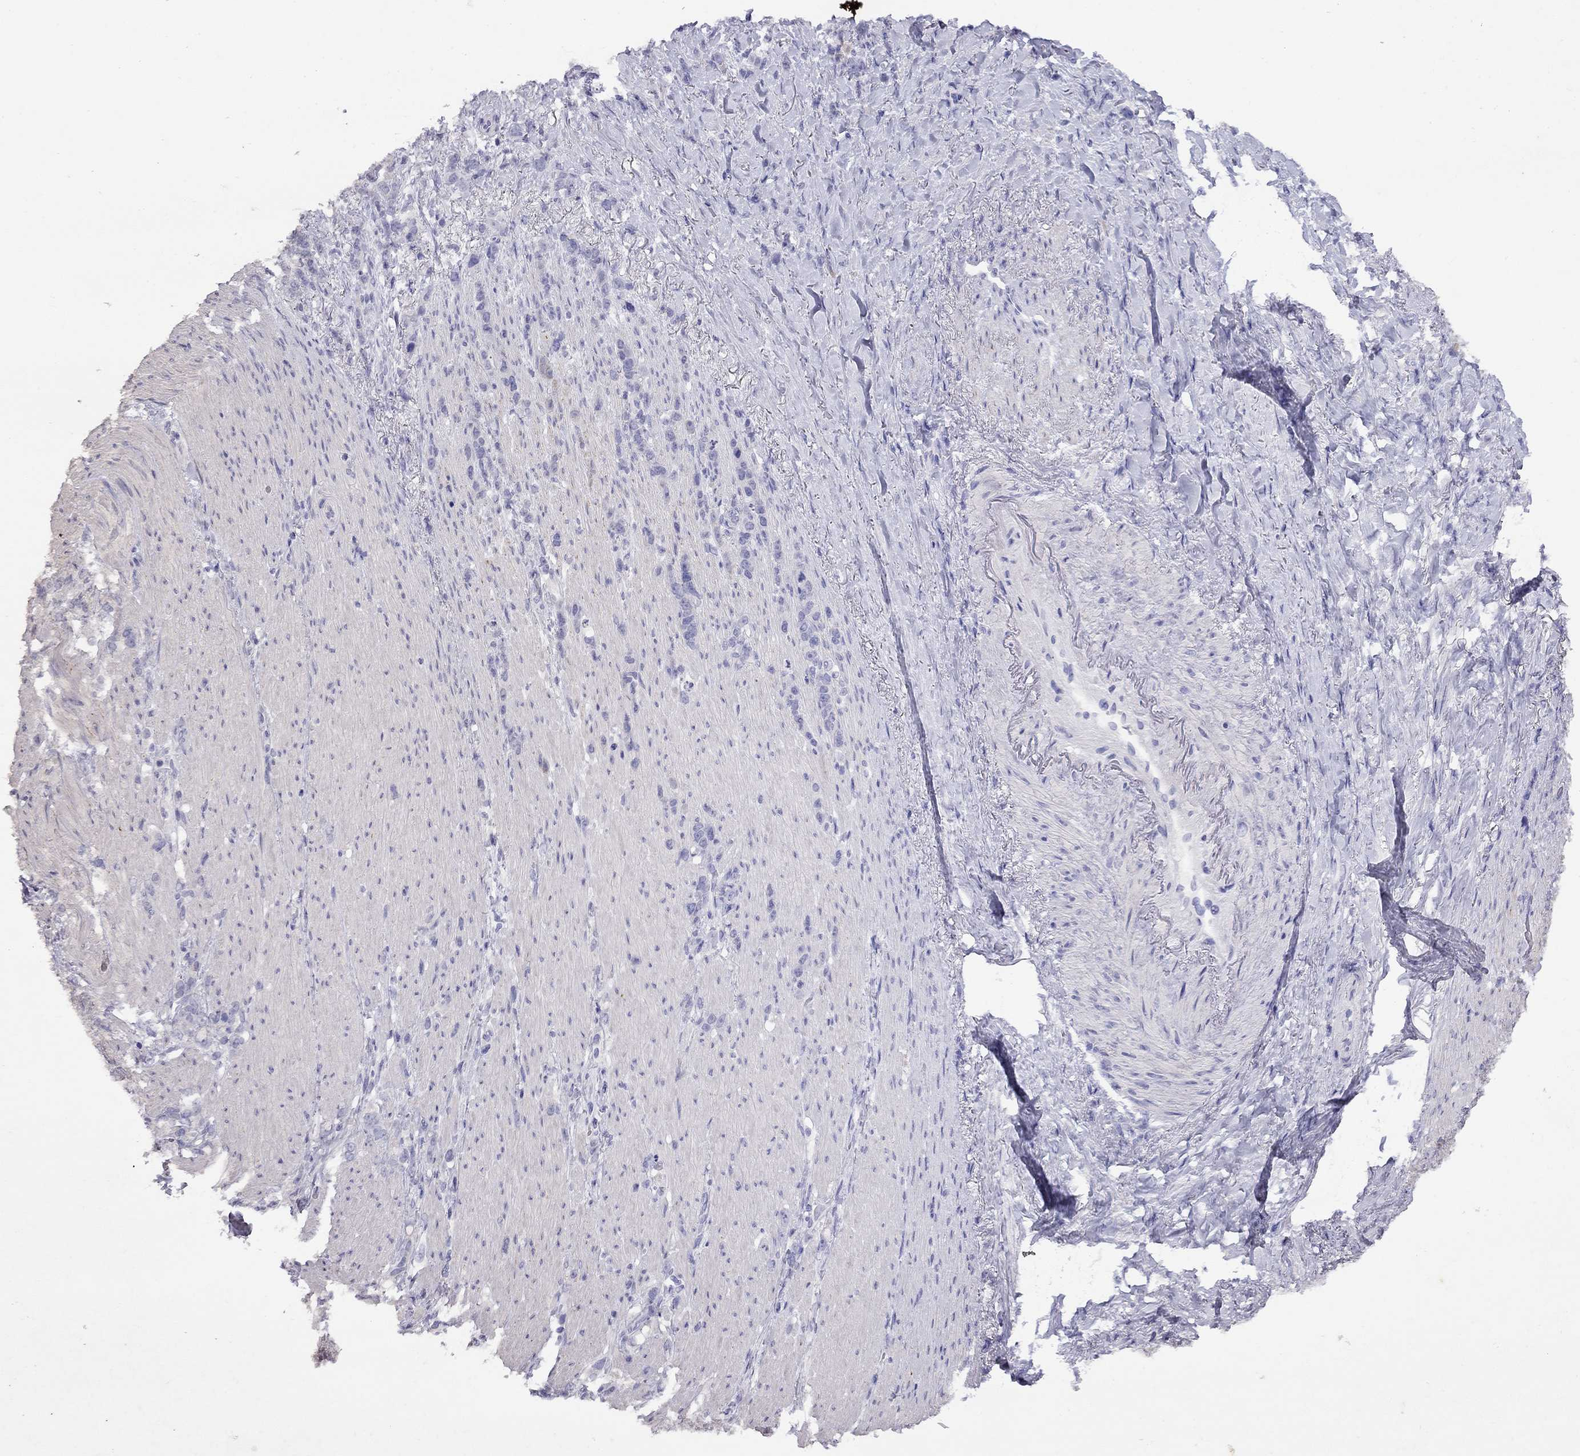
{"staining": {"intensity": "negative", "quantity": "none", "location": "none"}, "tissue": "stomach cancer", "cell_type": "Tumor cells", "image_type": "cancer", "snomed": [{"axis": "morphology", "description": "Adenocarcinoma, NOS"}, {"axis": "topography", "description": "Stomach, lower"}], "caption": "High power microscopy image of an IHC image of stomach cancer (adenocarcinoma), revealing no significant expression in tumor cells.", "gene": "GNAT3", "patient": {"sex": "male", "age": 88}}